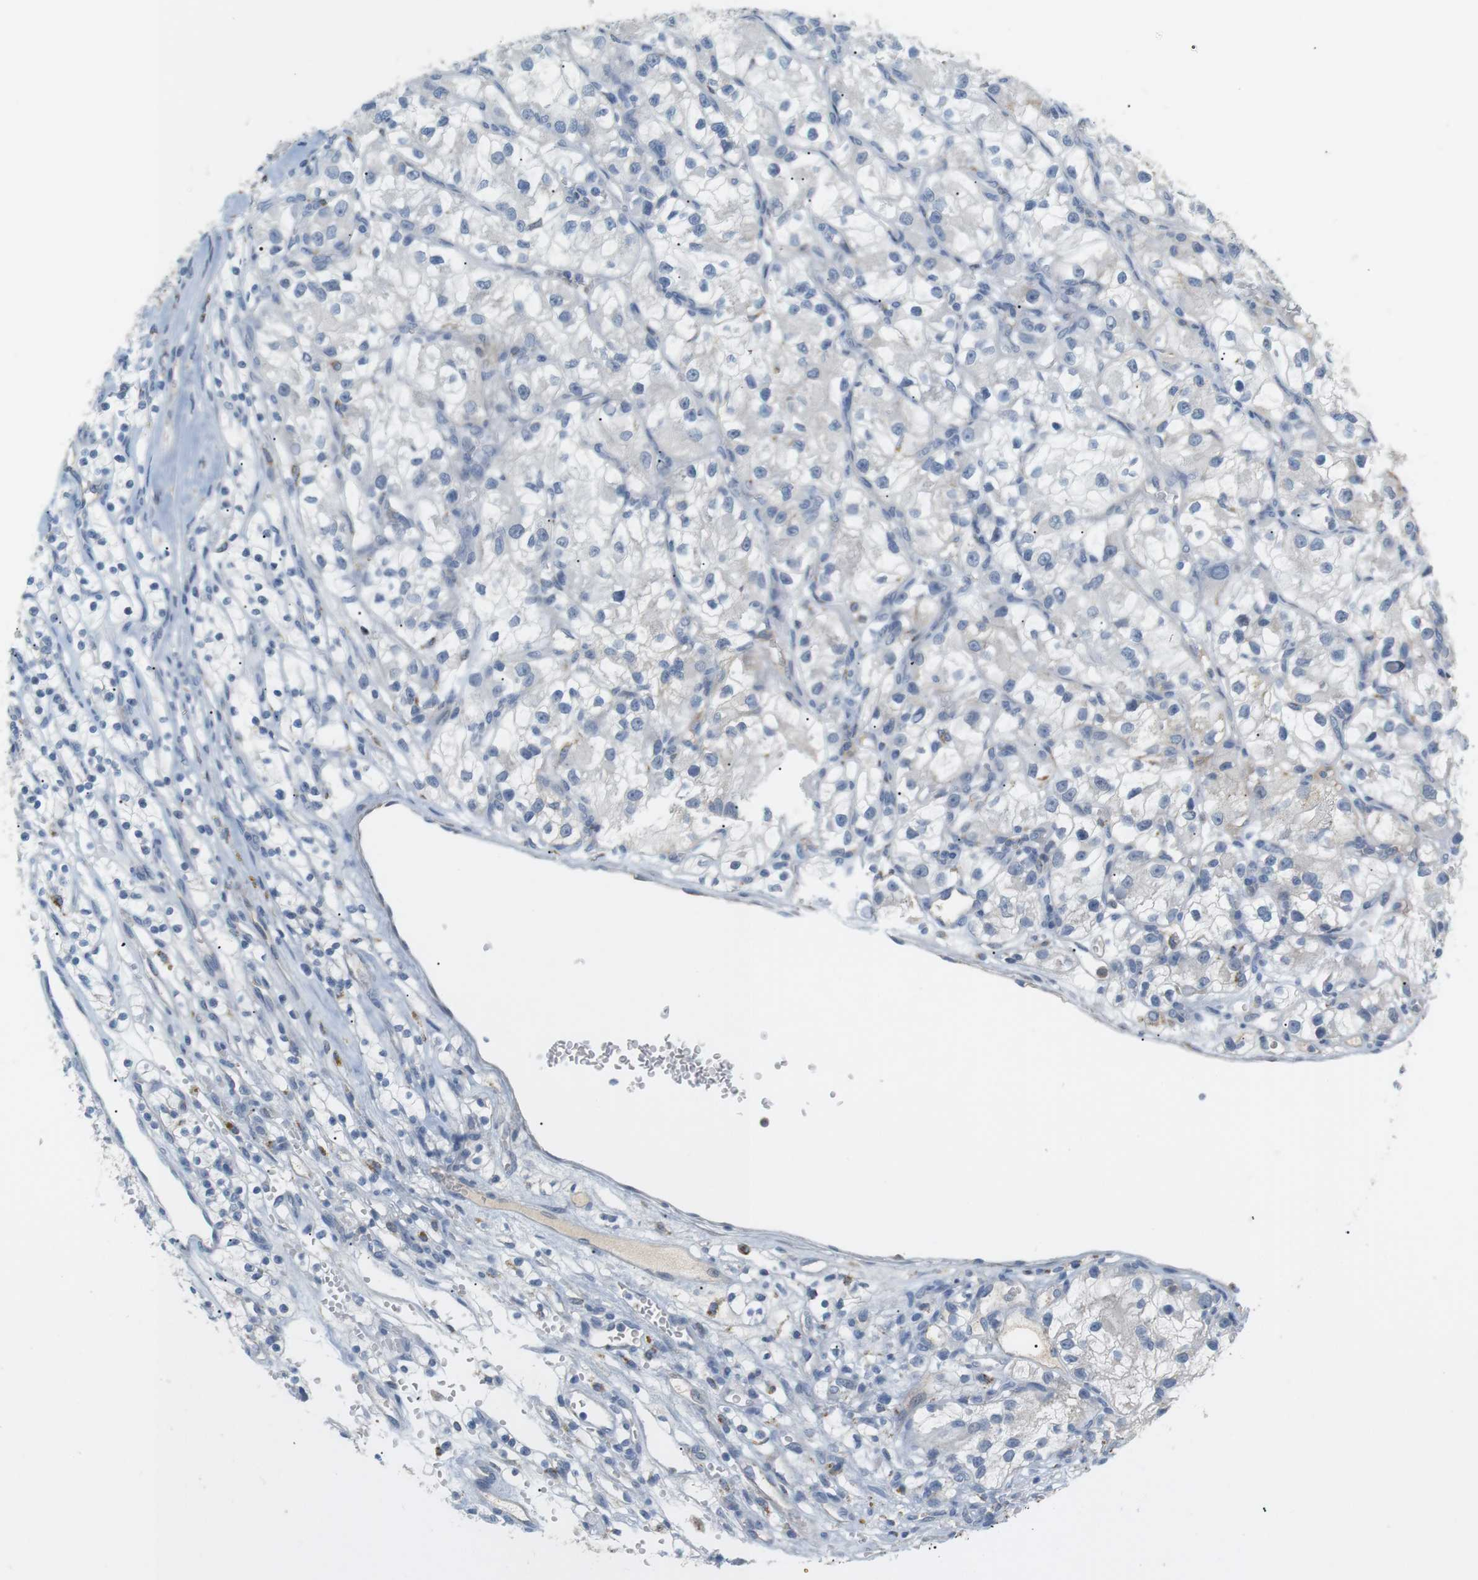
{"staining": {"intensity": "negative", "quantity": "none", "location": "none"}, "tissue": "renal cancer", "cell_type": "Tumor cells", "image_type": "cancer", "snomed": [{"axis": "morphology", "description": "Adenocarcinoma, NOS"}, {"axis": "topography", "description": "Kidney"}], "caption": "This is an immunohistochemistry (IHC) image of human renal adenocarcinoma. There is no staining in tumor cells.", "gene": "CD300E", "patient": {"sex": "female", "age": 57}}